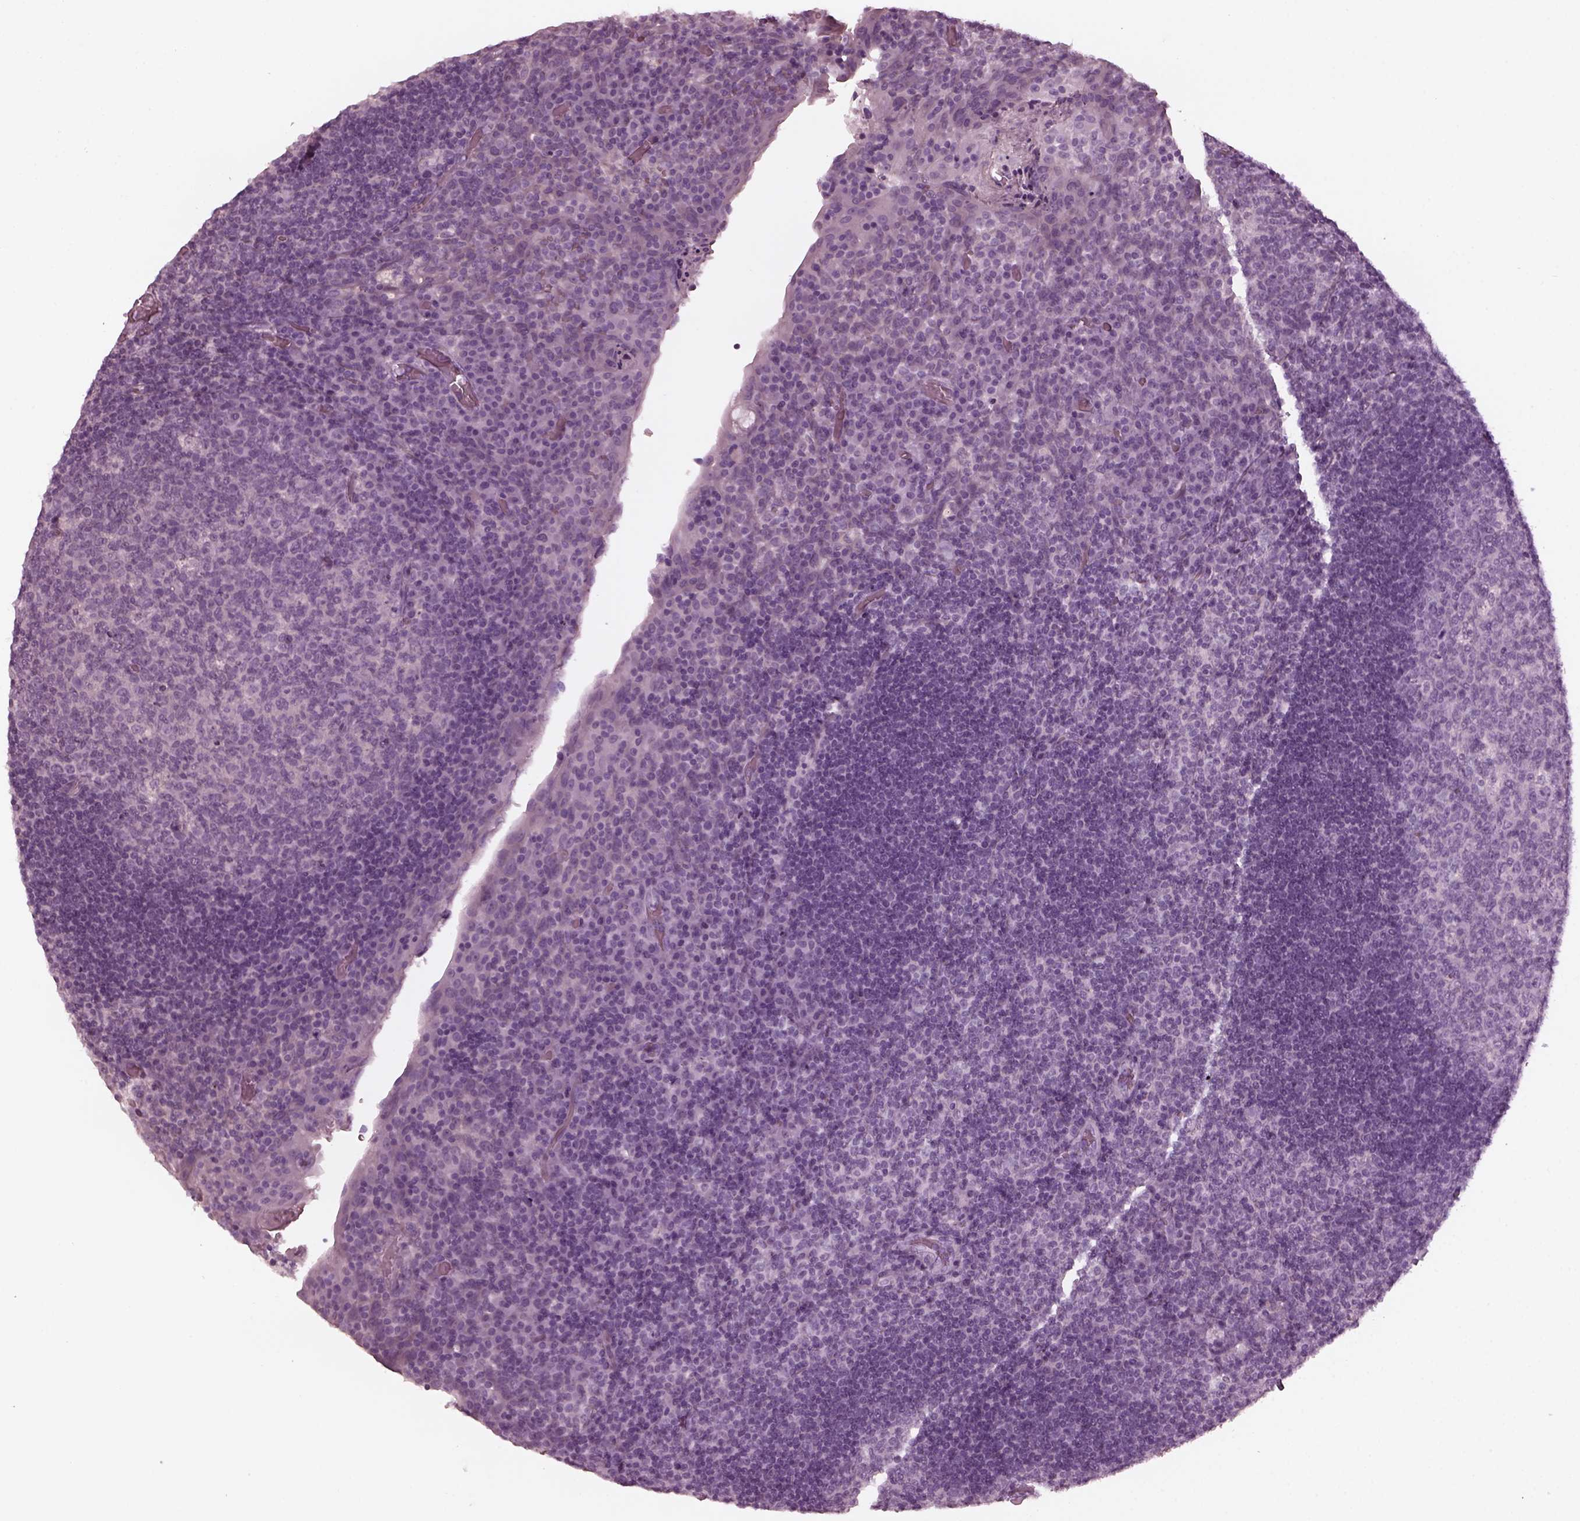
{"staining": {"intensity": "negative", "quantity": "none", "location": "none"}, "tissue": "tonsil", "cell_type": "Germinal center cells", "image_type": "normal", "snomed": [{"axis": "morphology", "description": "Normal tissue, NOS"}, {"axis": "topography", "description": "Tonsil"}], "caption": "This is an IHC photomicrograph of normal tonsil. There is no positivity in germinal center cells.", "gene": "GRM6", "patient": {"sex": "male", "age": 17}}